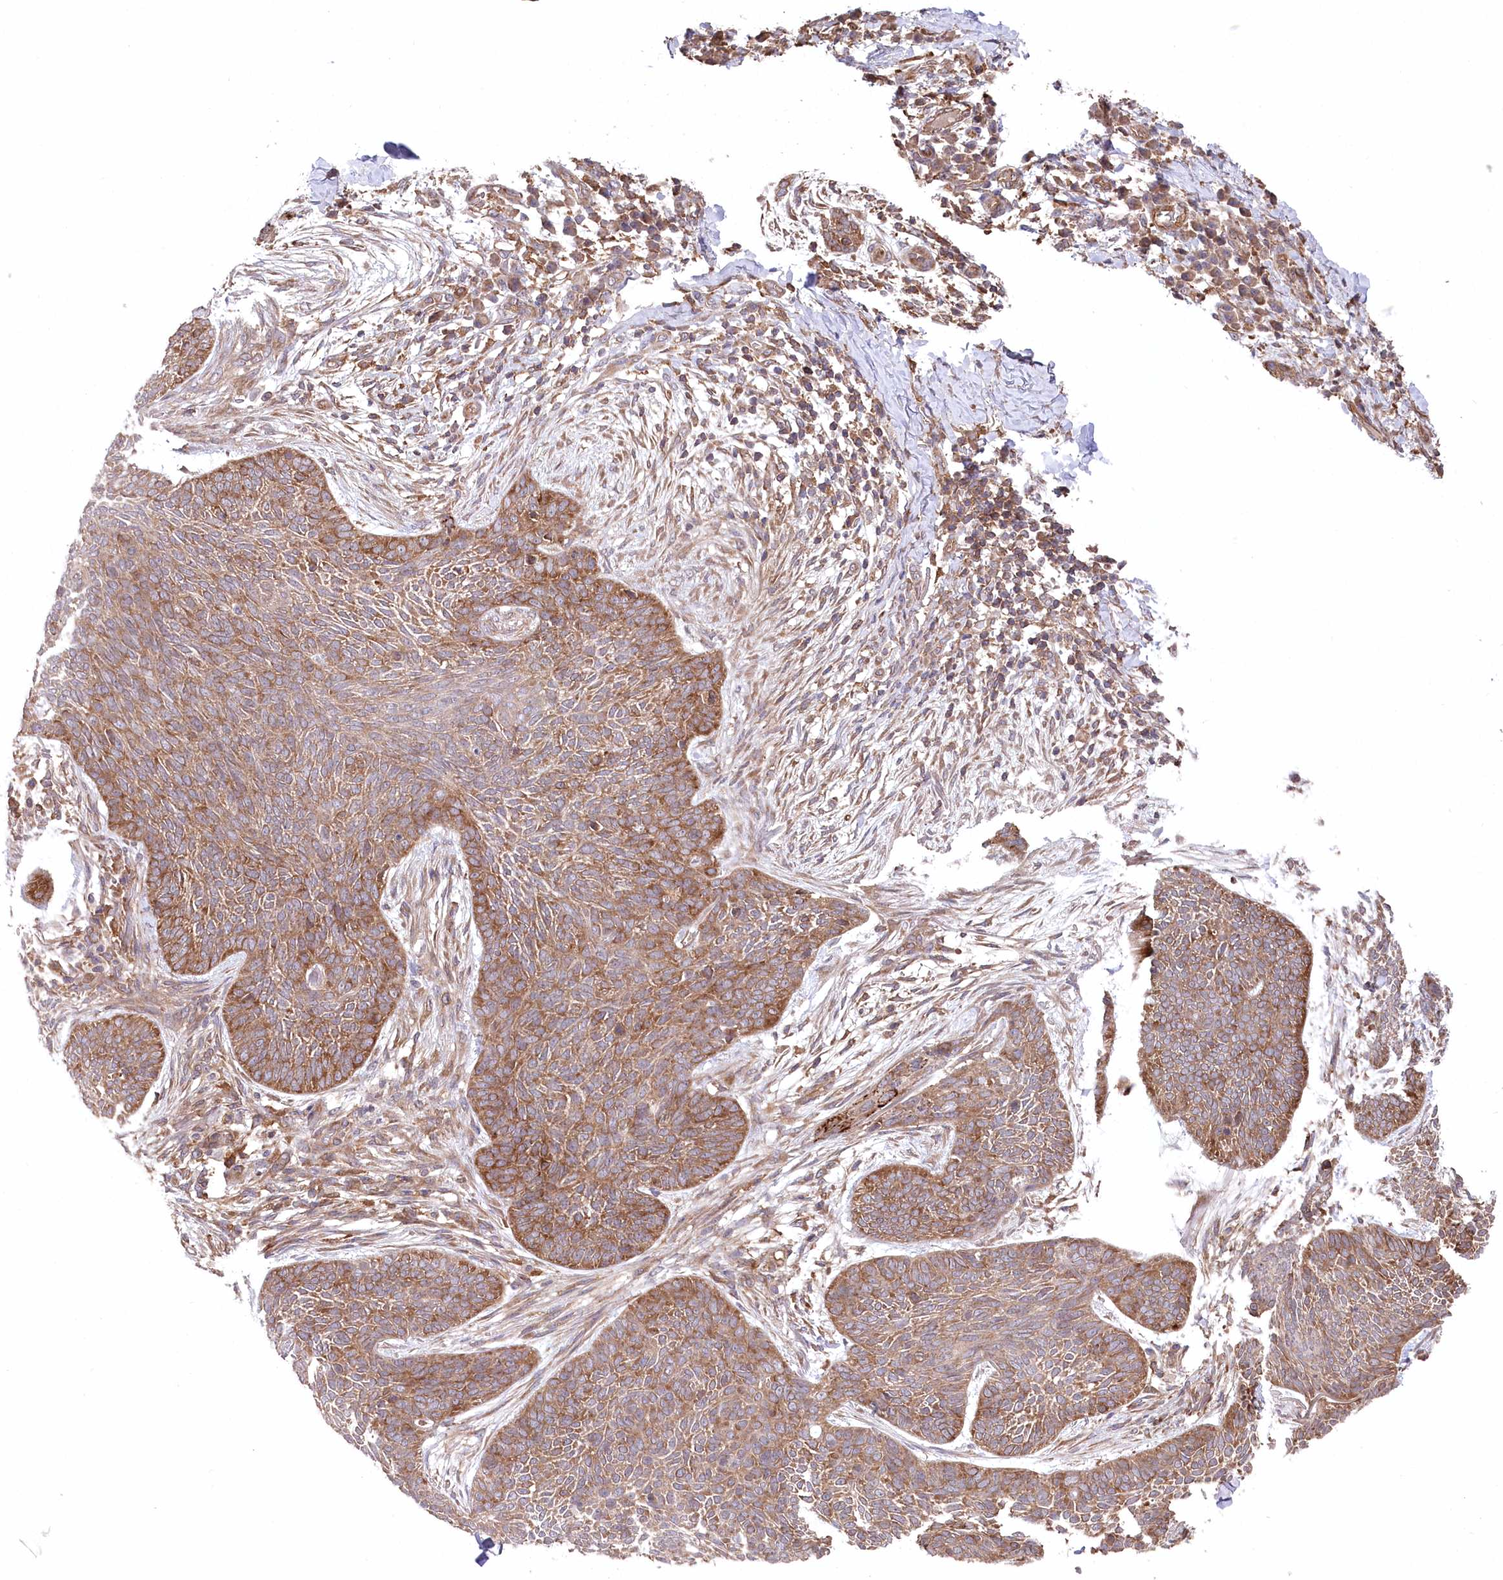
{"staining": {"intensity": "moderate", "quantity": ">75%", "location": "cytoplasmic/membranous"}, "tissue": "skin cancer", "cell_type": "Tumor cells", "image_type": "cancer", "snomed": [{"axis": "morphology", "description": "Basal cell carcinoma"}, {"axis": "topography", "description": "Skin"}], "caption": "Immunohistochemistry (IHC) histopathology image of skin cancer stained for a protein (brown), which exhibits medium levels of moderate cytoplasmic/membranous staining in approximately >75% of tumor cells.", "gene": "PPP1R21", "patient": {"sex": "male", "age": 85}}